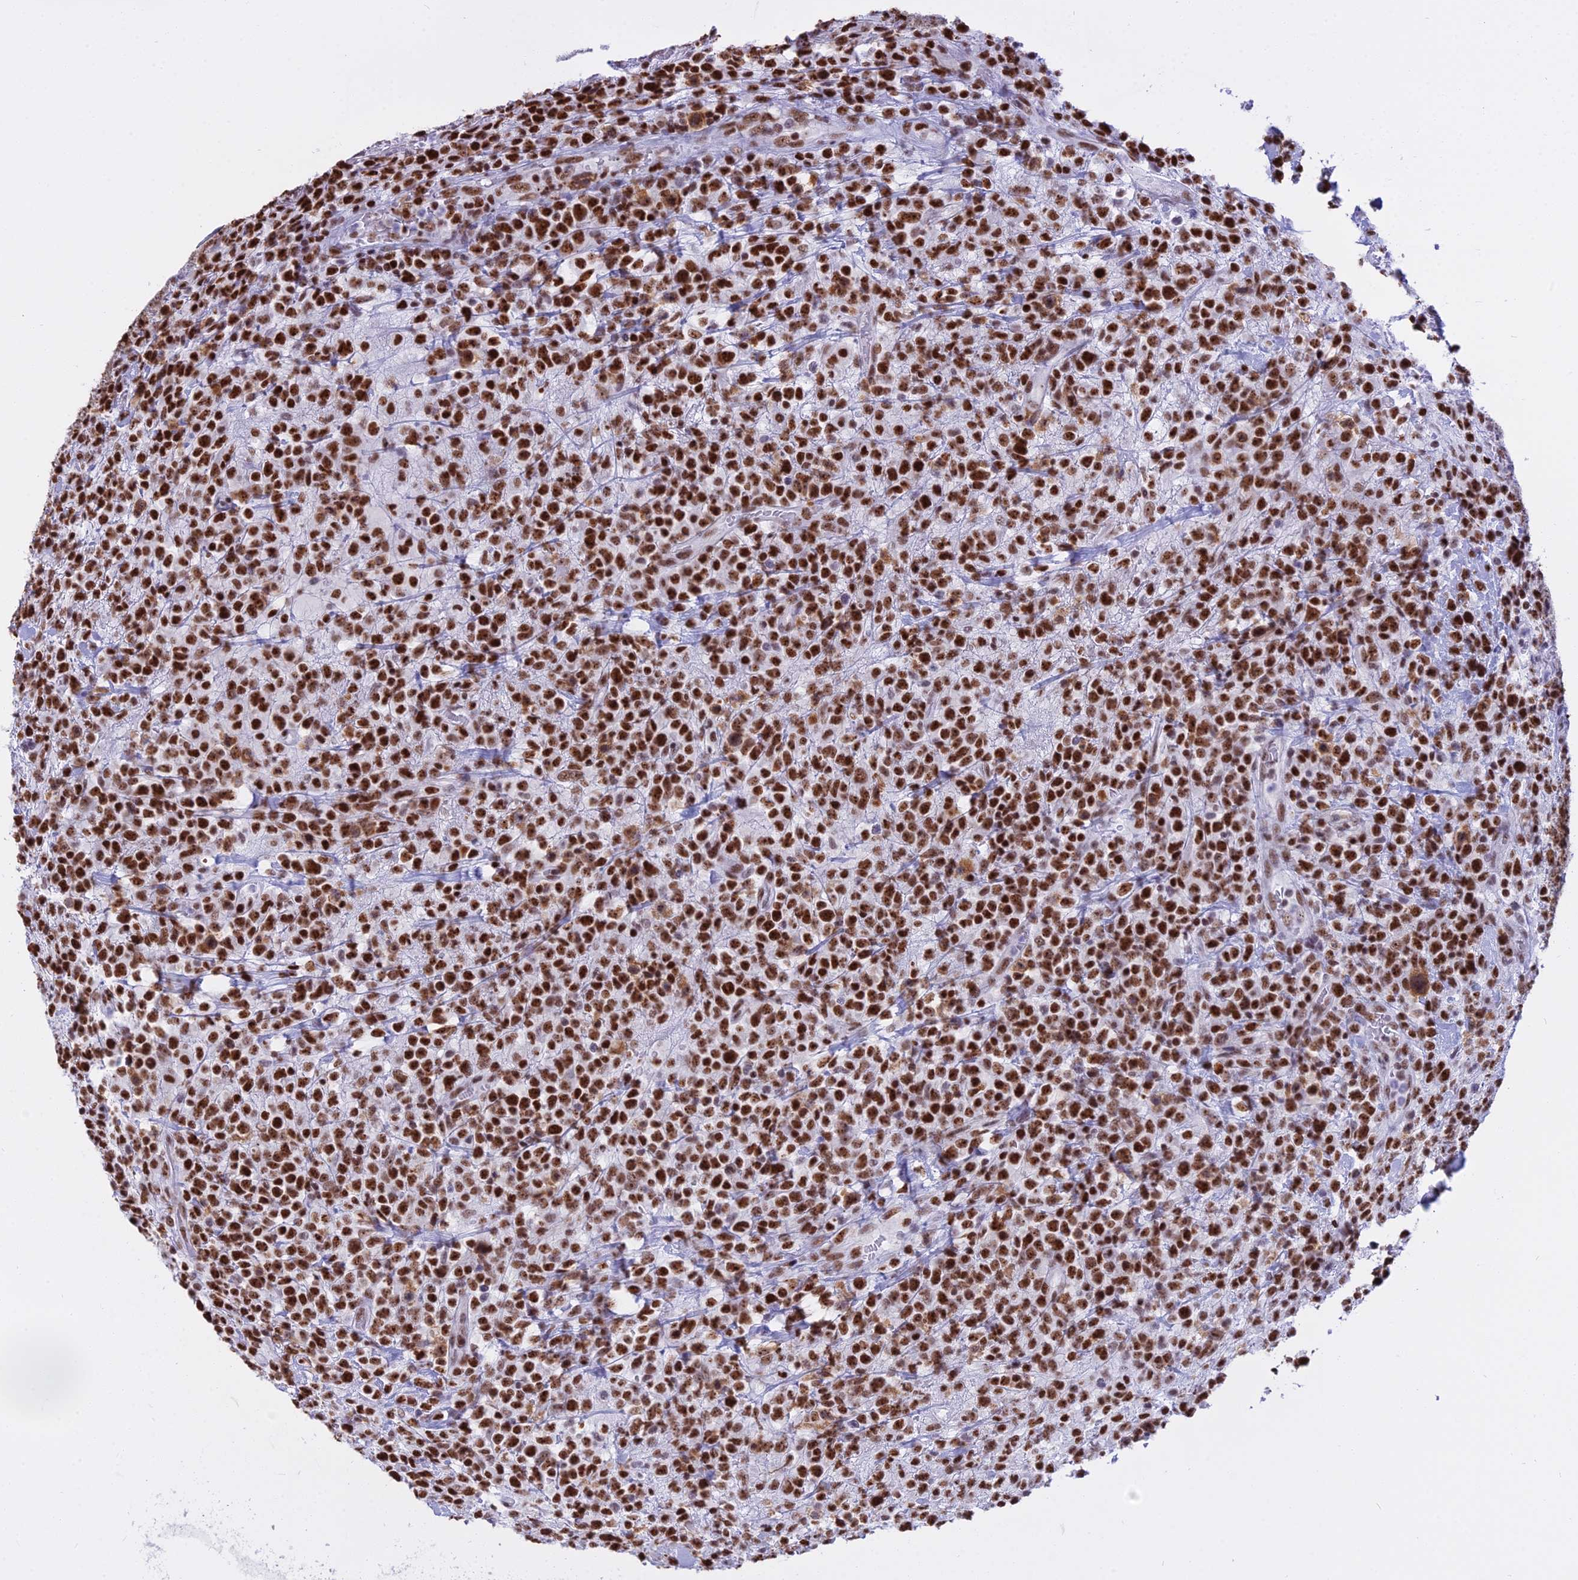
{"staining": {"intensity": "strong", "quantity": ">75%", "location": "nuclear"}, "tissue": "lymphoma", "cell_type": "Tumor cells", "image_type": "cancer", "snomed": [{"axis": "morphology", "description": "Malignant lymphoma, non-Hodgkin's type, High grade"}, {"axis": "topography", "description": "Colon"}], "caption": "Approximately >75% of tumor cells in high-grade malignant lymphoma, non-Hodgkin's type demonstrate strong nuclear protein staining as visualized by brown immunohistochemical staining.", "gene": "PARP1", "patient": {"sex": "female", "age": 53}}